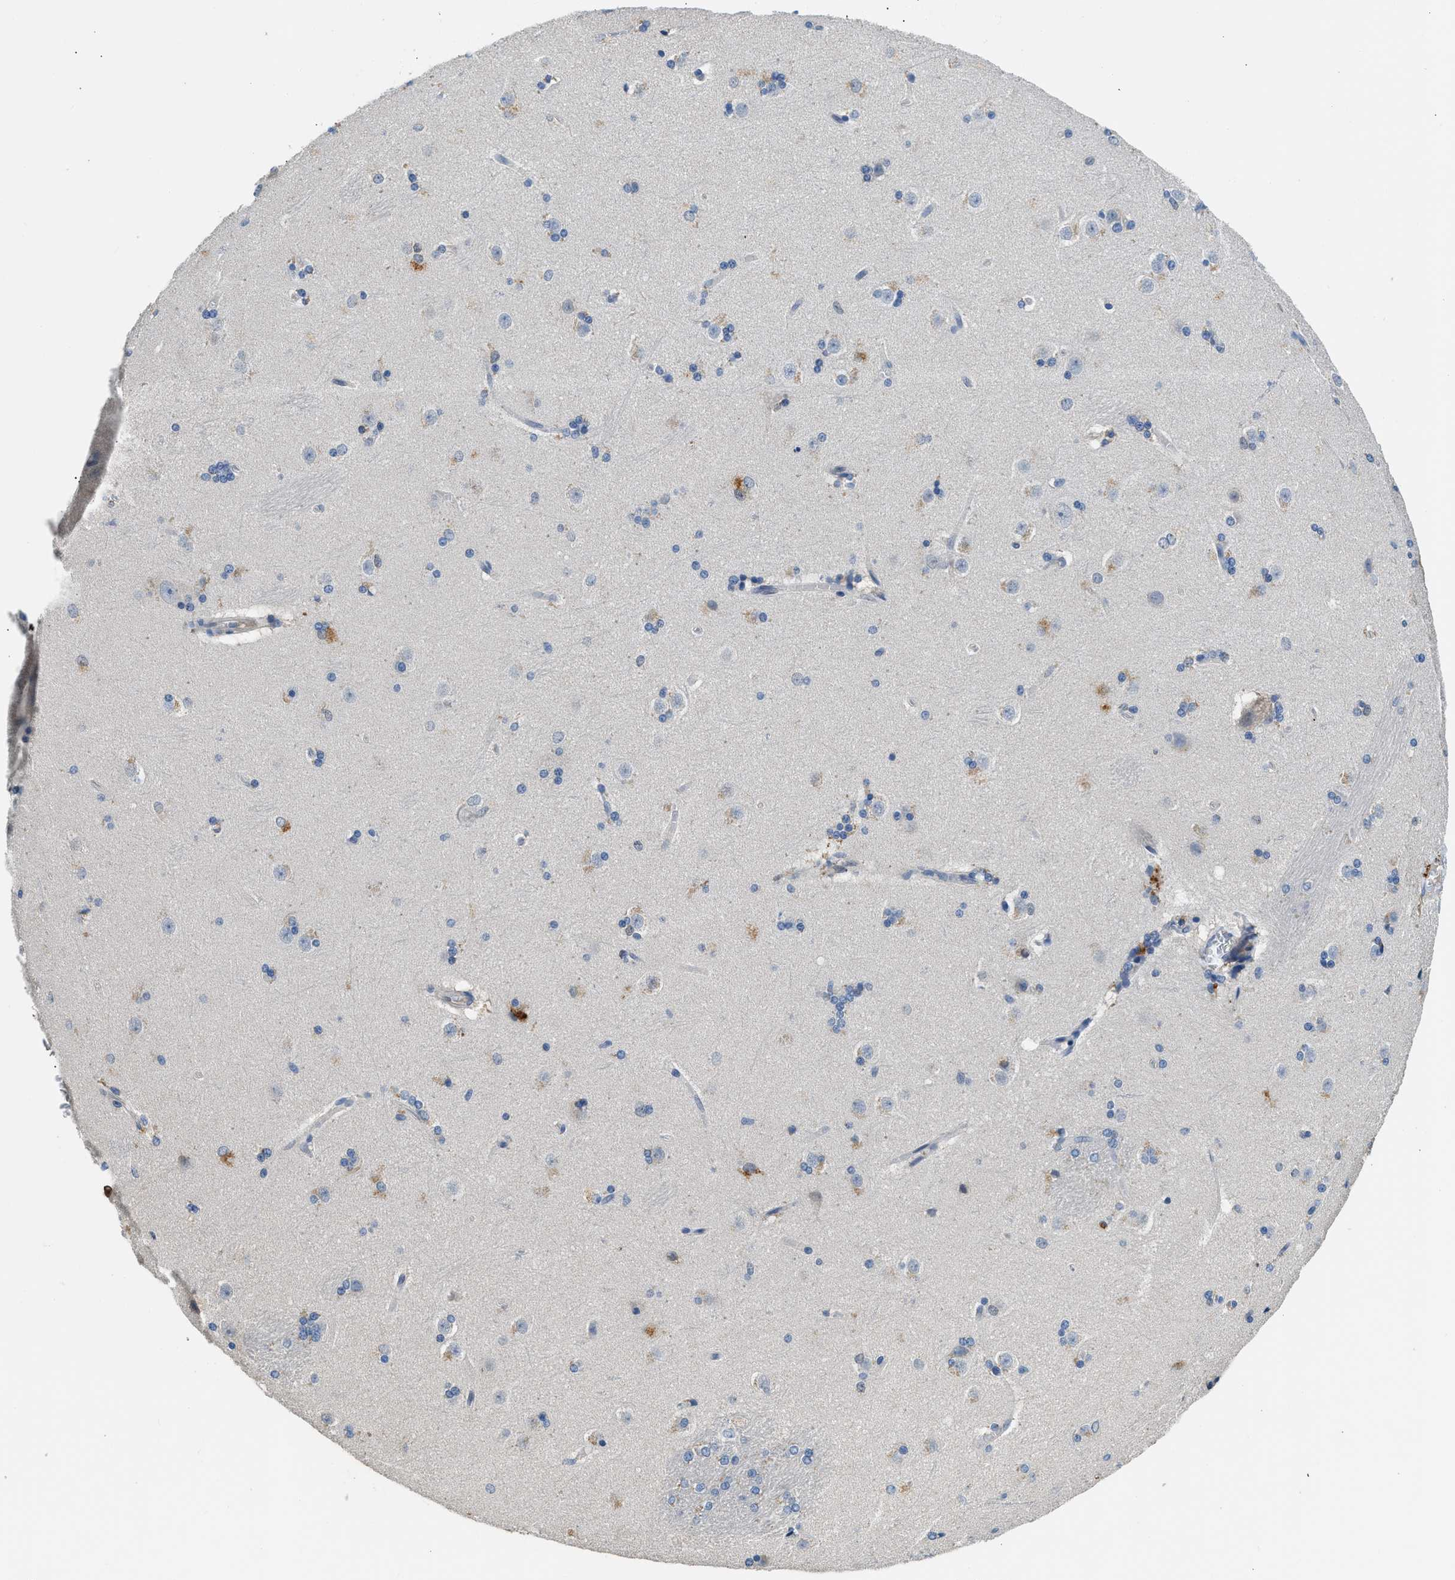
{"staining": {"intensity": "weak", "quantity": "<25%", "location": "cytoplasmic/membranous"}, "tissue": "caudate", "cell_type": "Glial cells", "image_type": "normal", "snomed": [{"axis": "morphology", "description": "Normal tissue, NOS"}, {"axis": "topography", "description": "Lateral ventricle wall"}], "caption": "The IHC histopathology image has no significant positivity in glial cells of caudate. (DAB immunohistochemistry (IHC) visualized using brightfield microscopy, high magnification).", "gene": "TOX", "patient": {"sex": "female", "age": 19}}